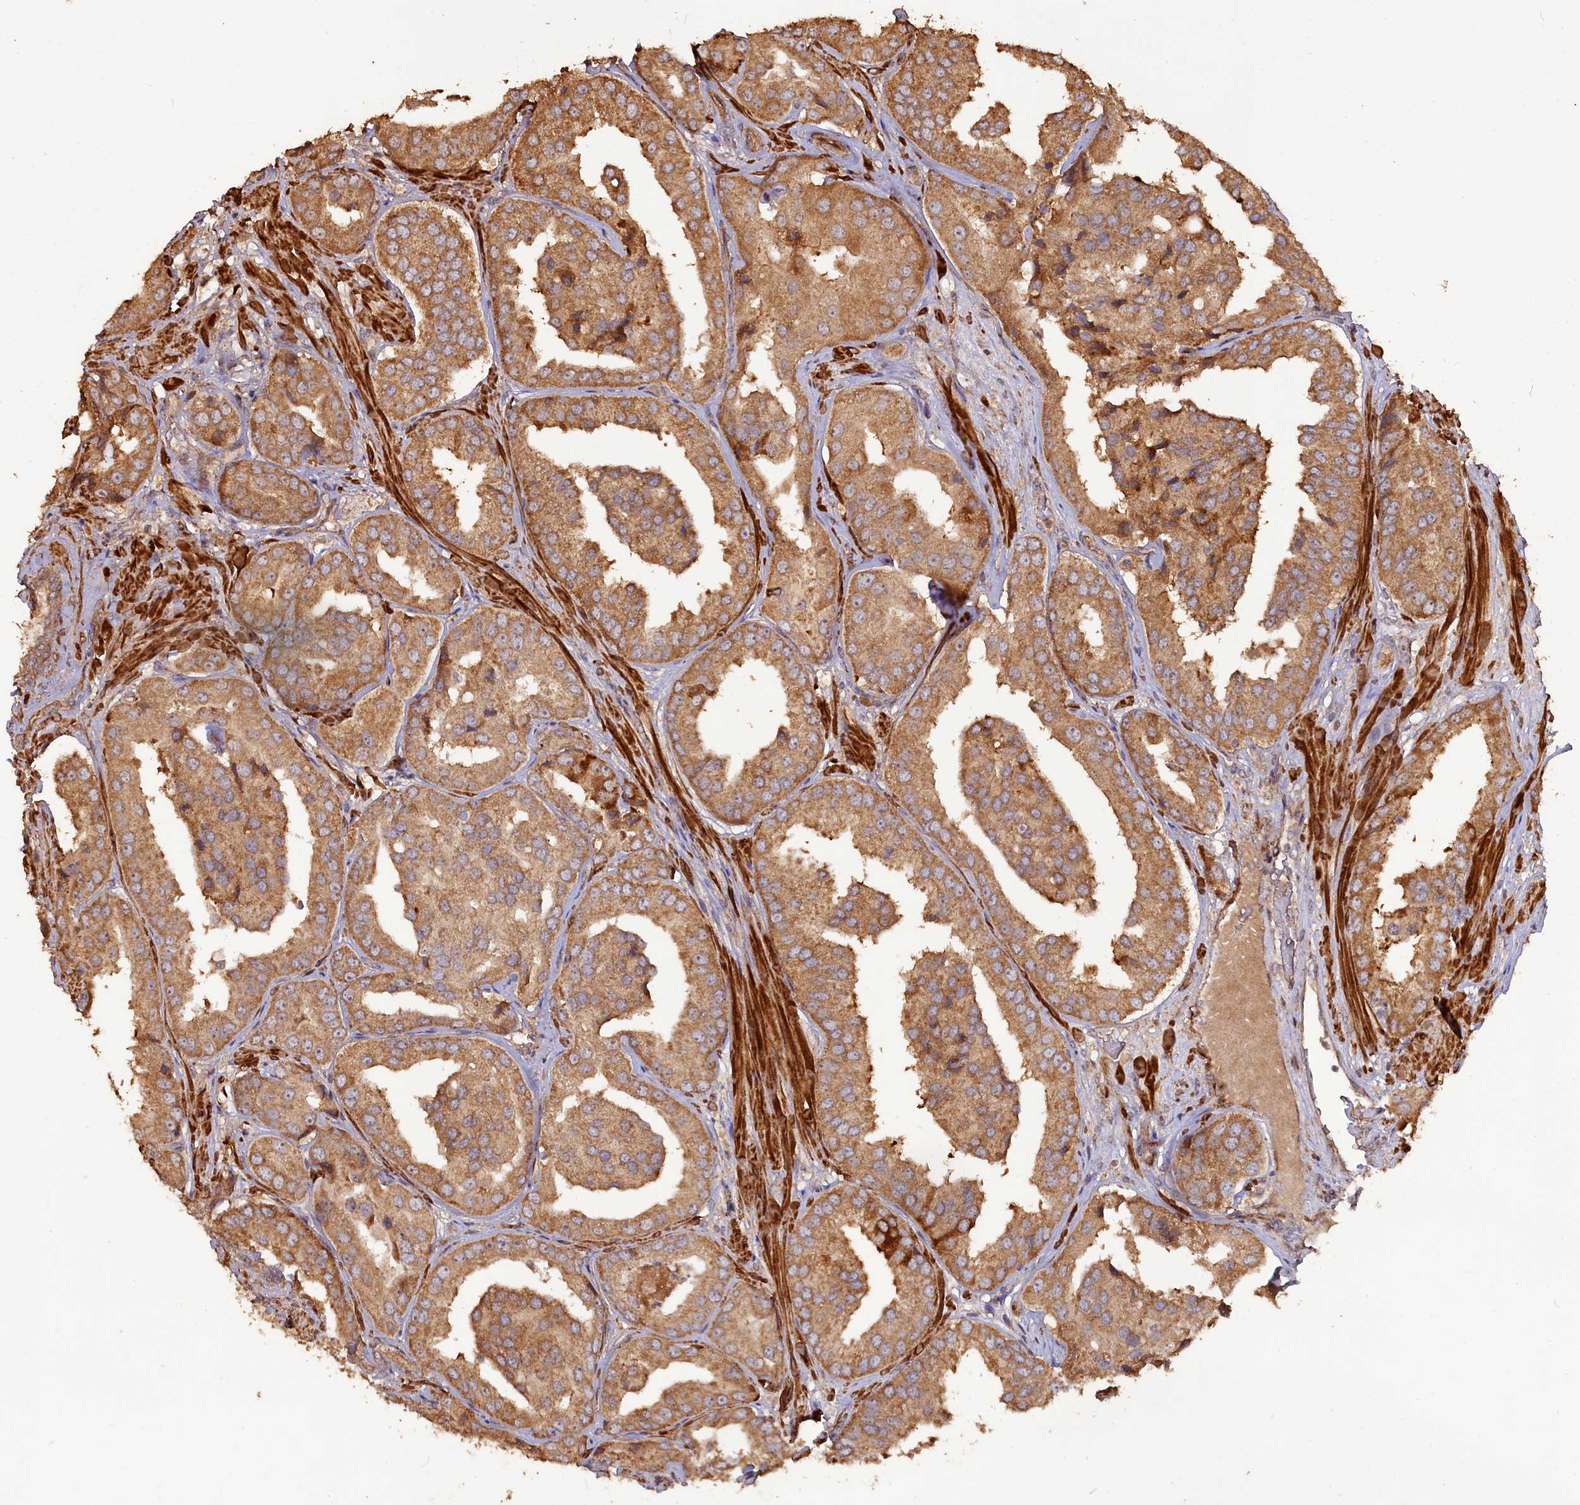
{"staining": {"intensity": "moderate", "quantity": ">75%", "location": "cytoplasmic/membranous"}, "tissue": "prostate cancer", "cell_type": "Tumor cells", "image_type": "cancer", "snomed": [{"axis": "morphology", "description": "Adenocarcinoma, High grade"}, {"axis": "topography", "description": "Prostate"}], "caption": "Moderate cytoplasmic/membranous protein expression is identified in approximately >75% of tumor cells in prostate high-grade adenocarcinoma. The protein of interest is shown in brown color, while the nuclei are stained blue.", "gene": "LAYN", "patient": {"sex": "male", "age": 63}}